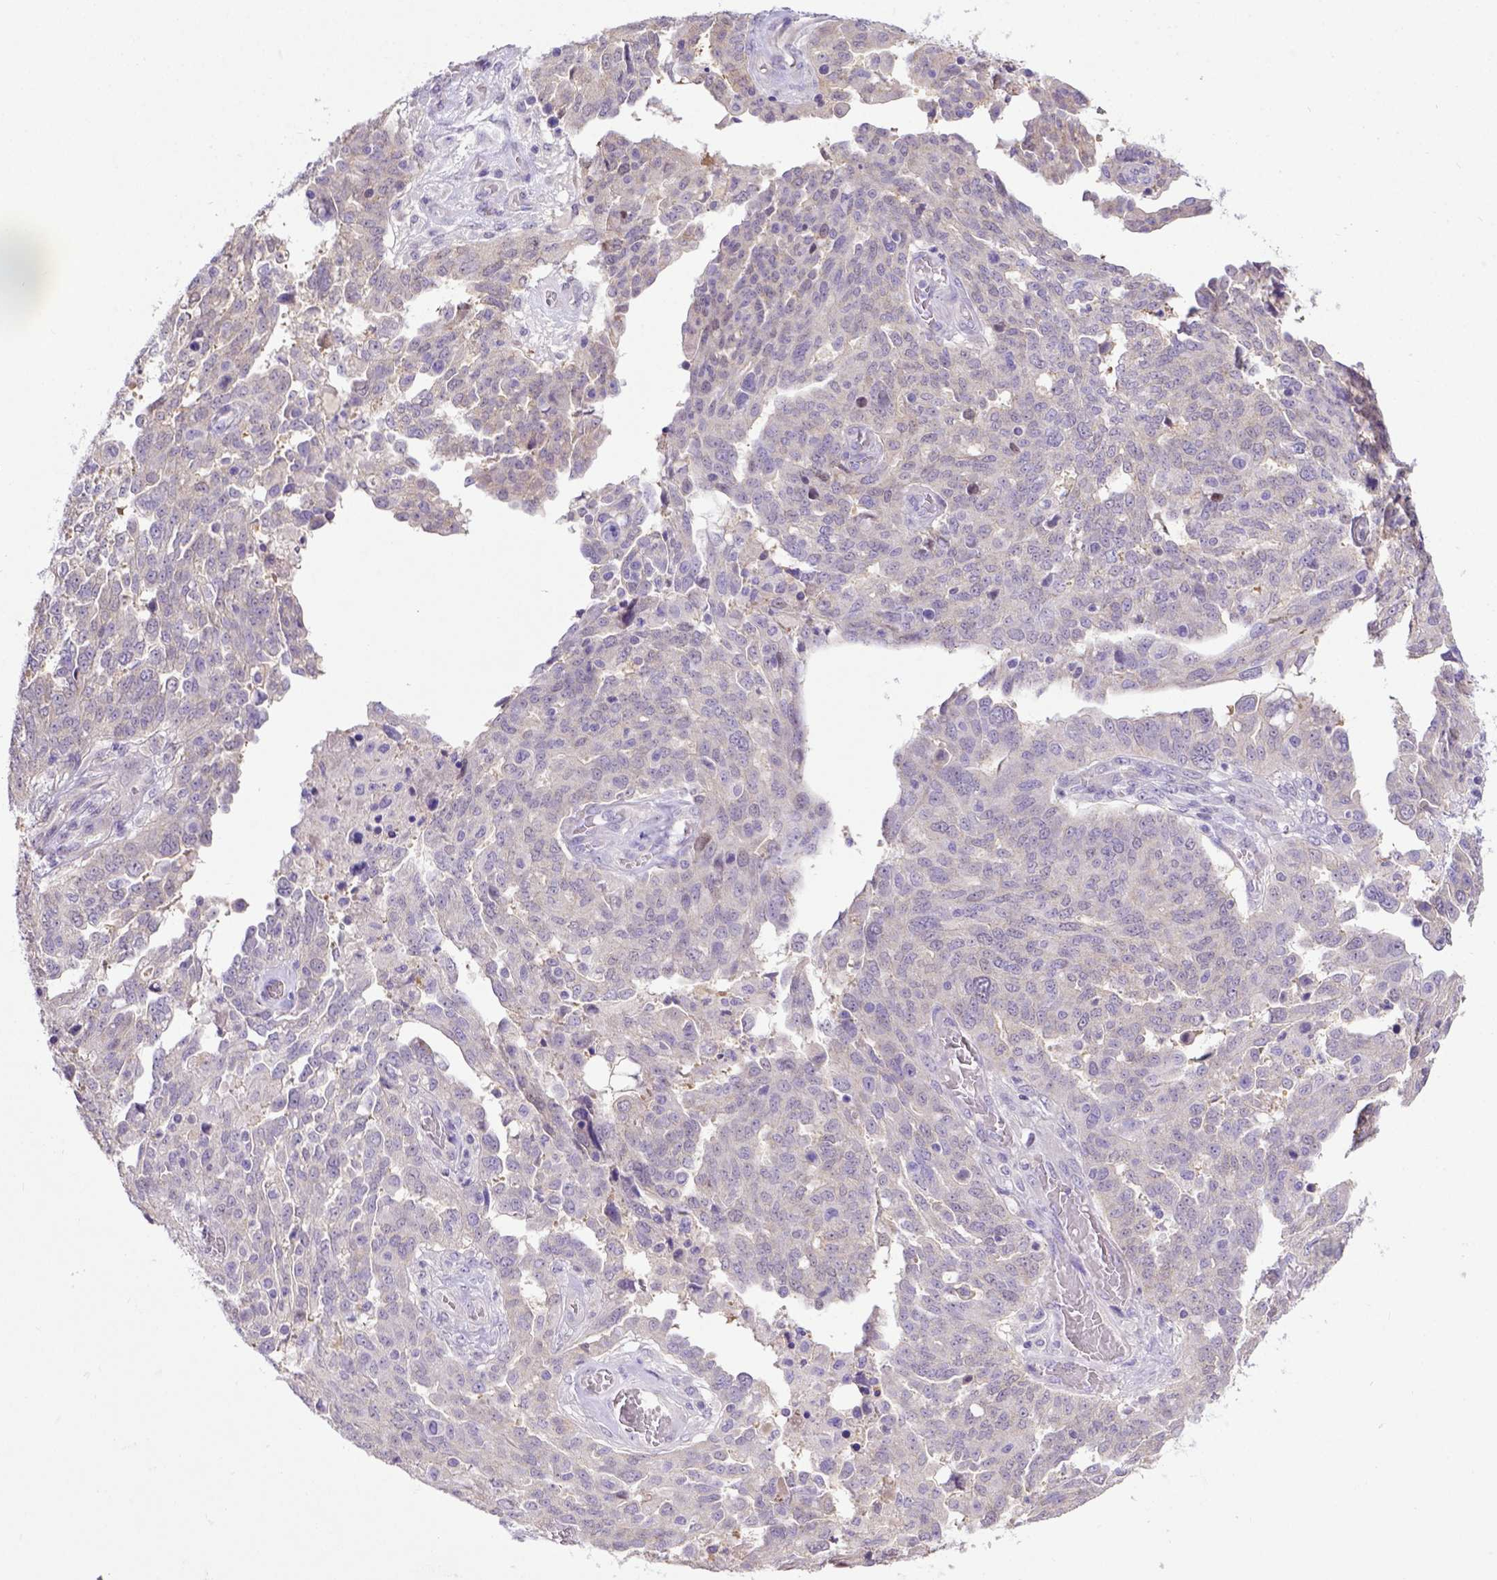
{"staining": {"intensity": "negative", "quantity": "none", "location": "none"}, "tissue": "ovarian cancer", "cell_type": "Tumor cells", "image_type": "cancer", "snomed": [{"axis": "morphology", "description": "Cystadenocarcinoma, serous, NOS"}, {"axis": "topography", "description": "Ovary"}], "caption": "A histopathology image of ovarian cancer stained for a protein shows no brown staining in tumor cells. (Immunohistochemistry, brightfield microscopy, high magnification).", "gene": "BTN1A1", "patient": {"sex": "female", "age": 67}}